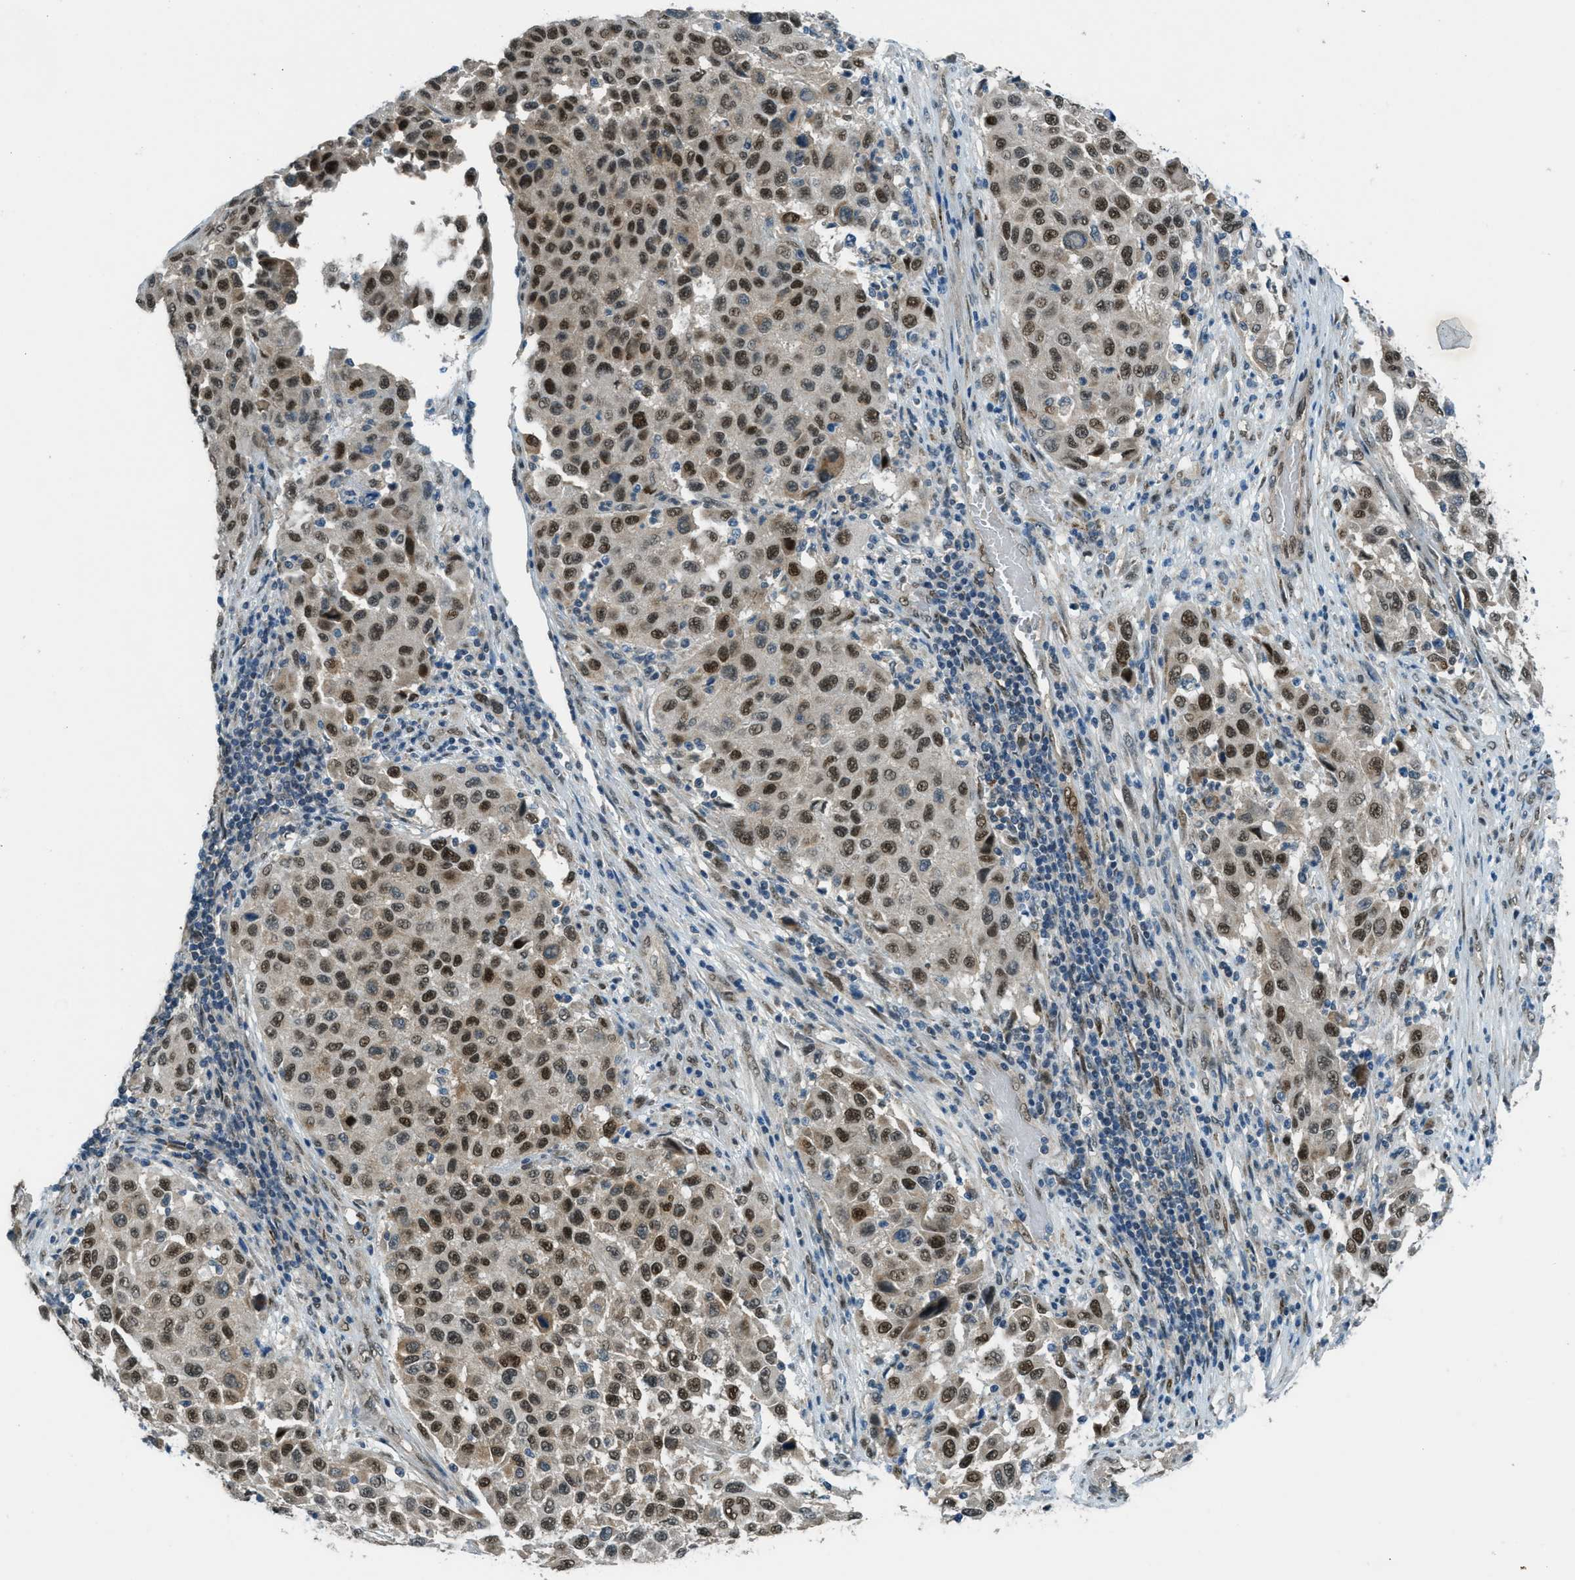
{"staining": {"intensity": "strong", "quantity": ">75%", "location": "nuclear"}, "tissue": "melanoma", "cell_type": "Tumor cells", "image_type": "cancer", "snomed": [{"axis": "morphology", "description": "Malignant melanoma, Metastatic site"}, {"axis": "topography", "description": "Lymph node"}], "caption": "Immunohistochemical staining of human malignant melanoma (metastatic site) shows high levels of strong nuclear protein positivity in about >75% of tumor cells.", "gene": "NPEPL1", "patient": {"sex": "male", "age": 61}}